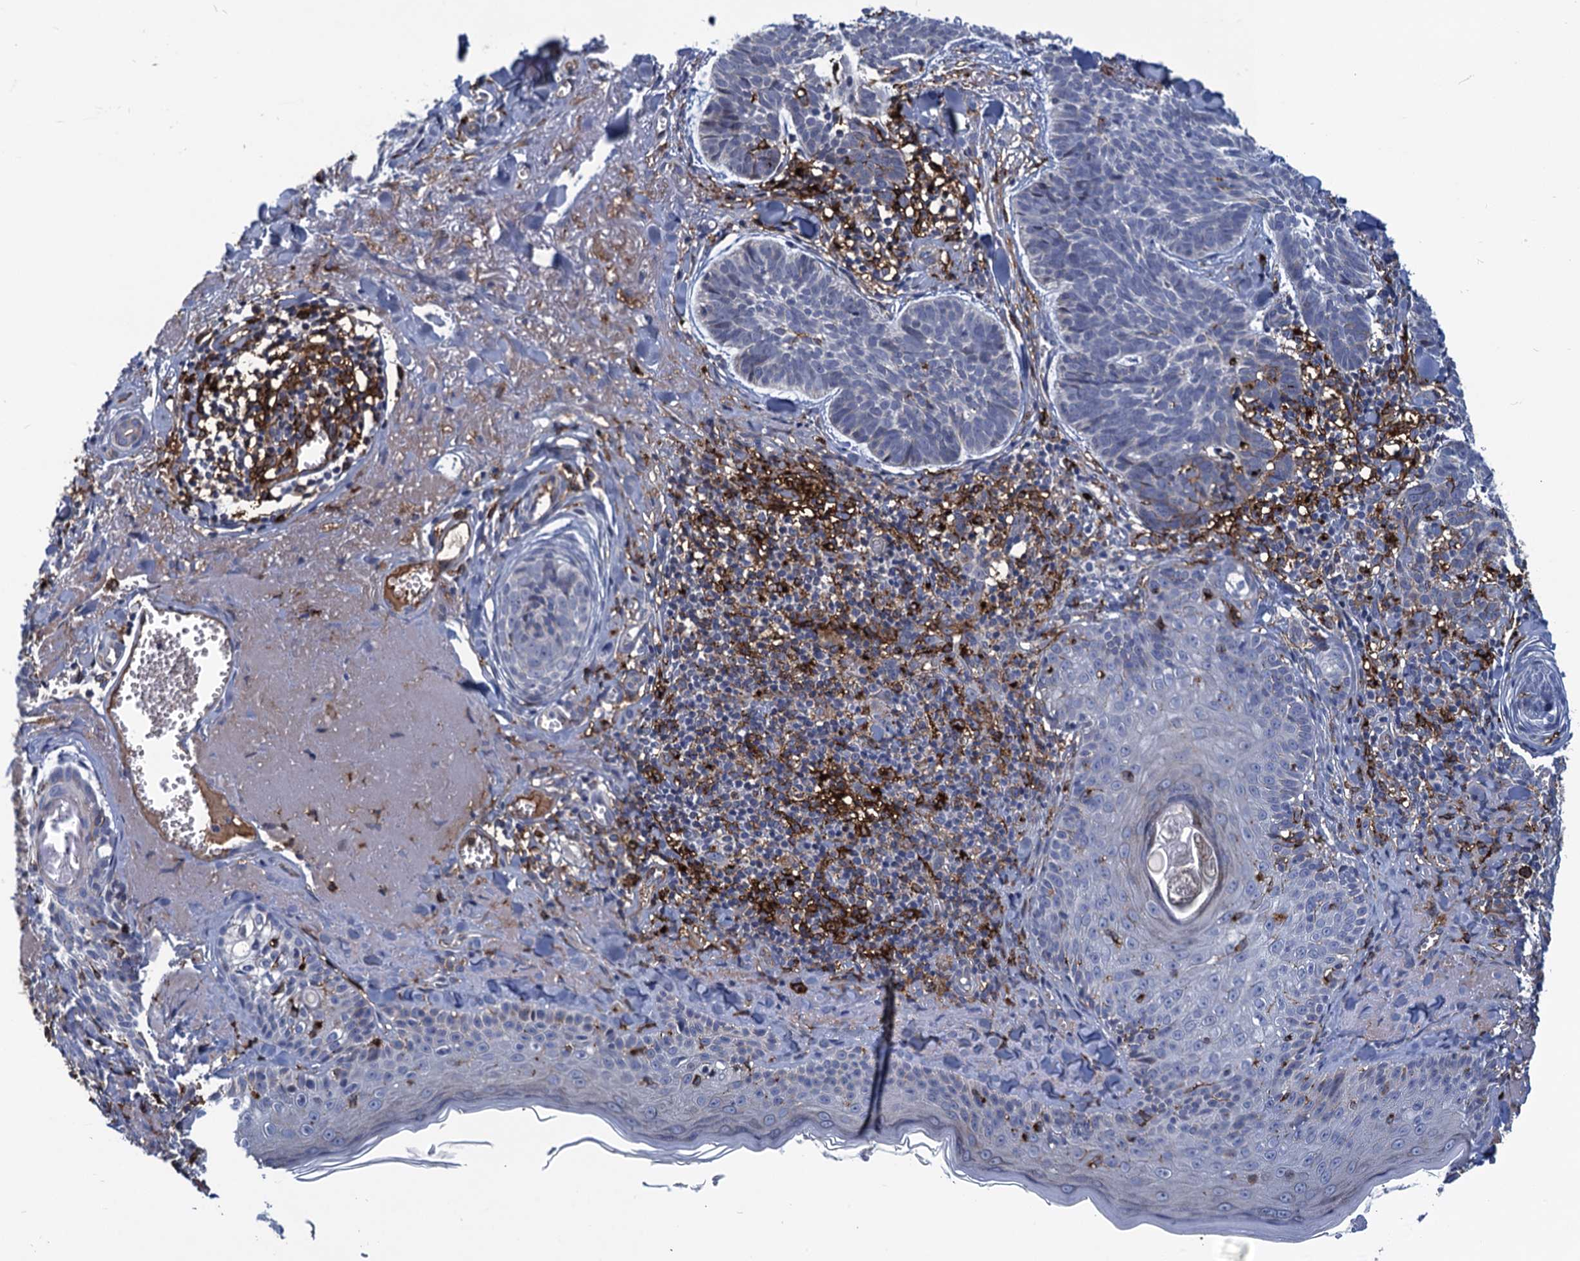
{"staining": {"intensity": "negative", "quantity": "none", "location": "none"}, "tissue": "skin cancer", "cell_type": "Tumor cells", "image_type": "cancer", "snomed": [{"axis": "morphology", "description": "Basal cell carcinoma"}, {"axis": "topography", "description": "Skin"}], "caption": "Tumor cells show no significant expression in skin cancer.", "gene": "DNHD1", "patient": {"sex": "female", "age": 74}}